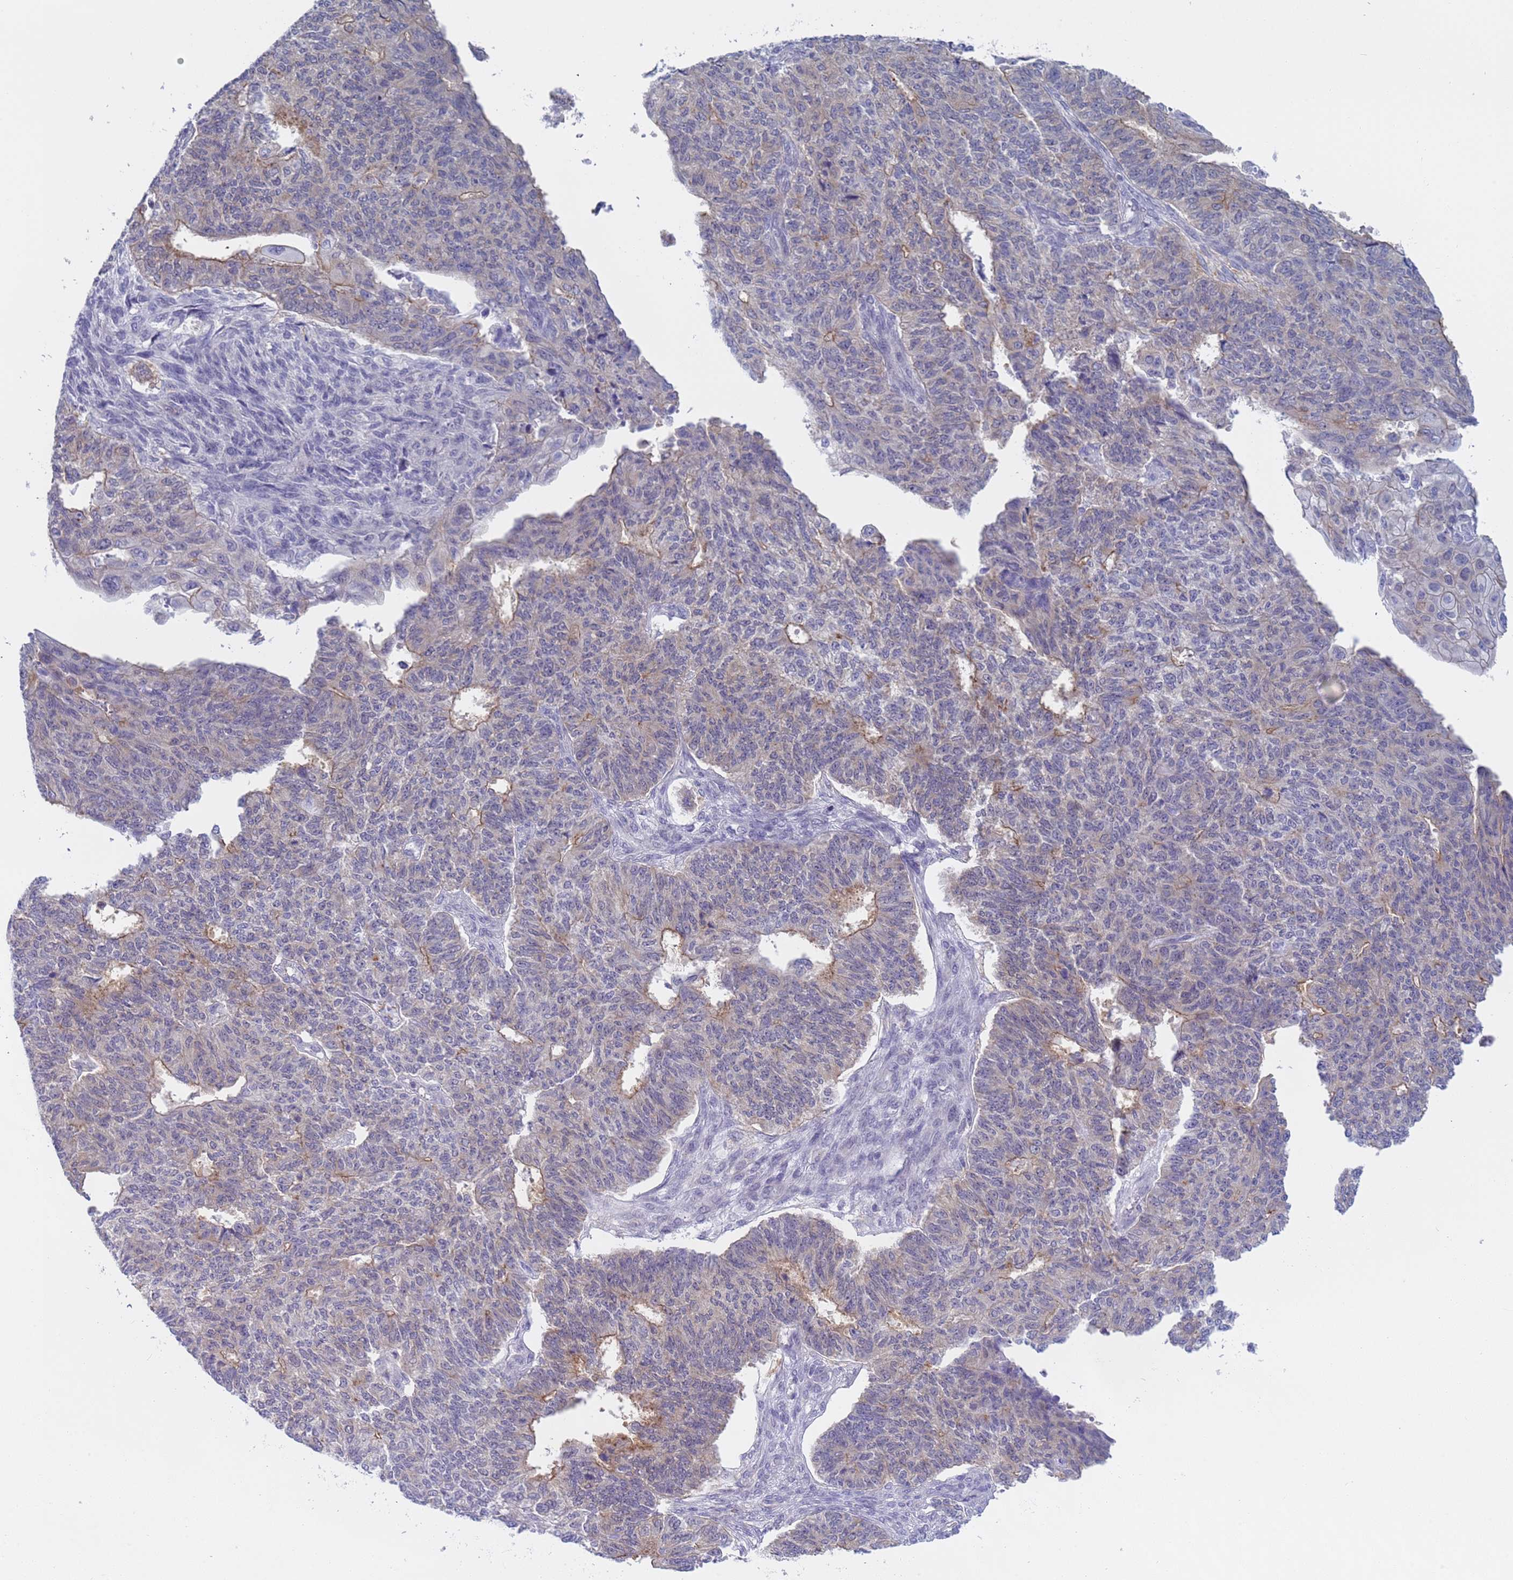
{"staining": {"intensity": "weak", "quantity": "<25%", "location": "cytoplasmic/membranous"}, "tissue": "endometrial cancer", "cell_type": "Tumor cells", "image_type": "cancer", "snomed": [{"axis": "morphology", "description": "Adenocarcinoma, NOS"}, {"axis": "topography", "description": "Endometrium"}], "caption": "High power microscopy photomicrograph of an immunohistochemistry micrograph of endometrial adenocarcinoma, revealing no significant positivity in tumor cells.", "gene": "CAPN7", "patient": {"sex": "female", "age": 32}}